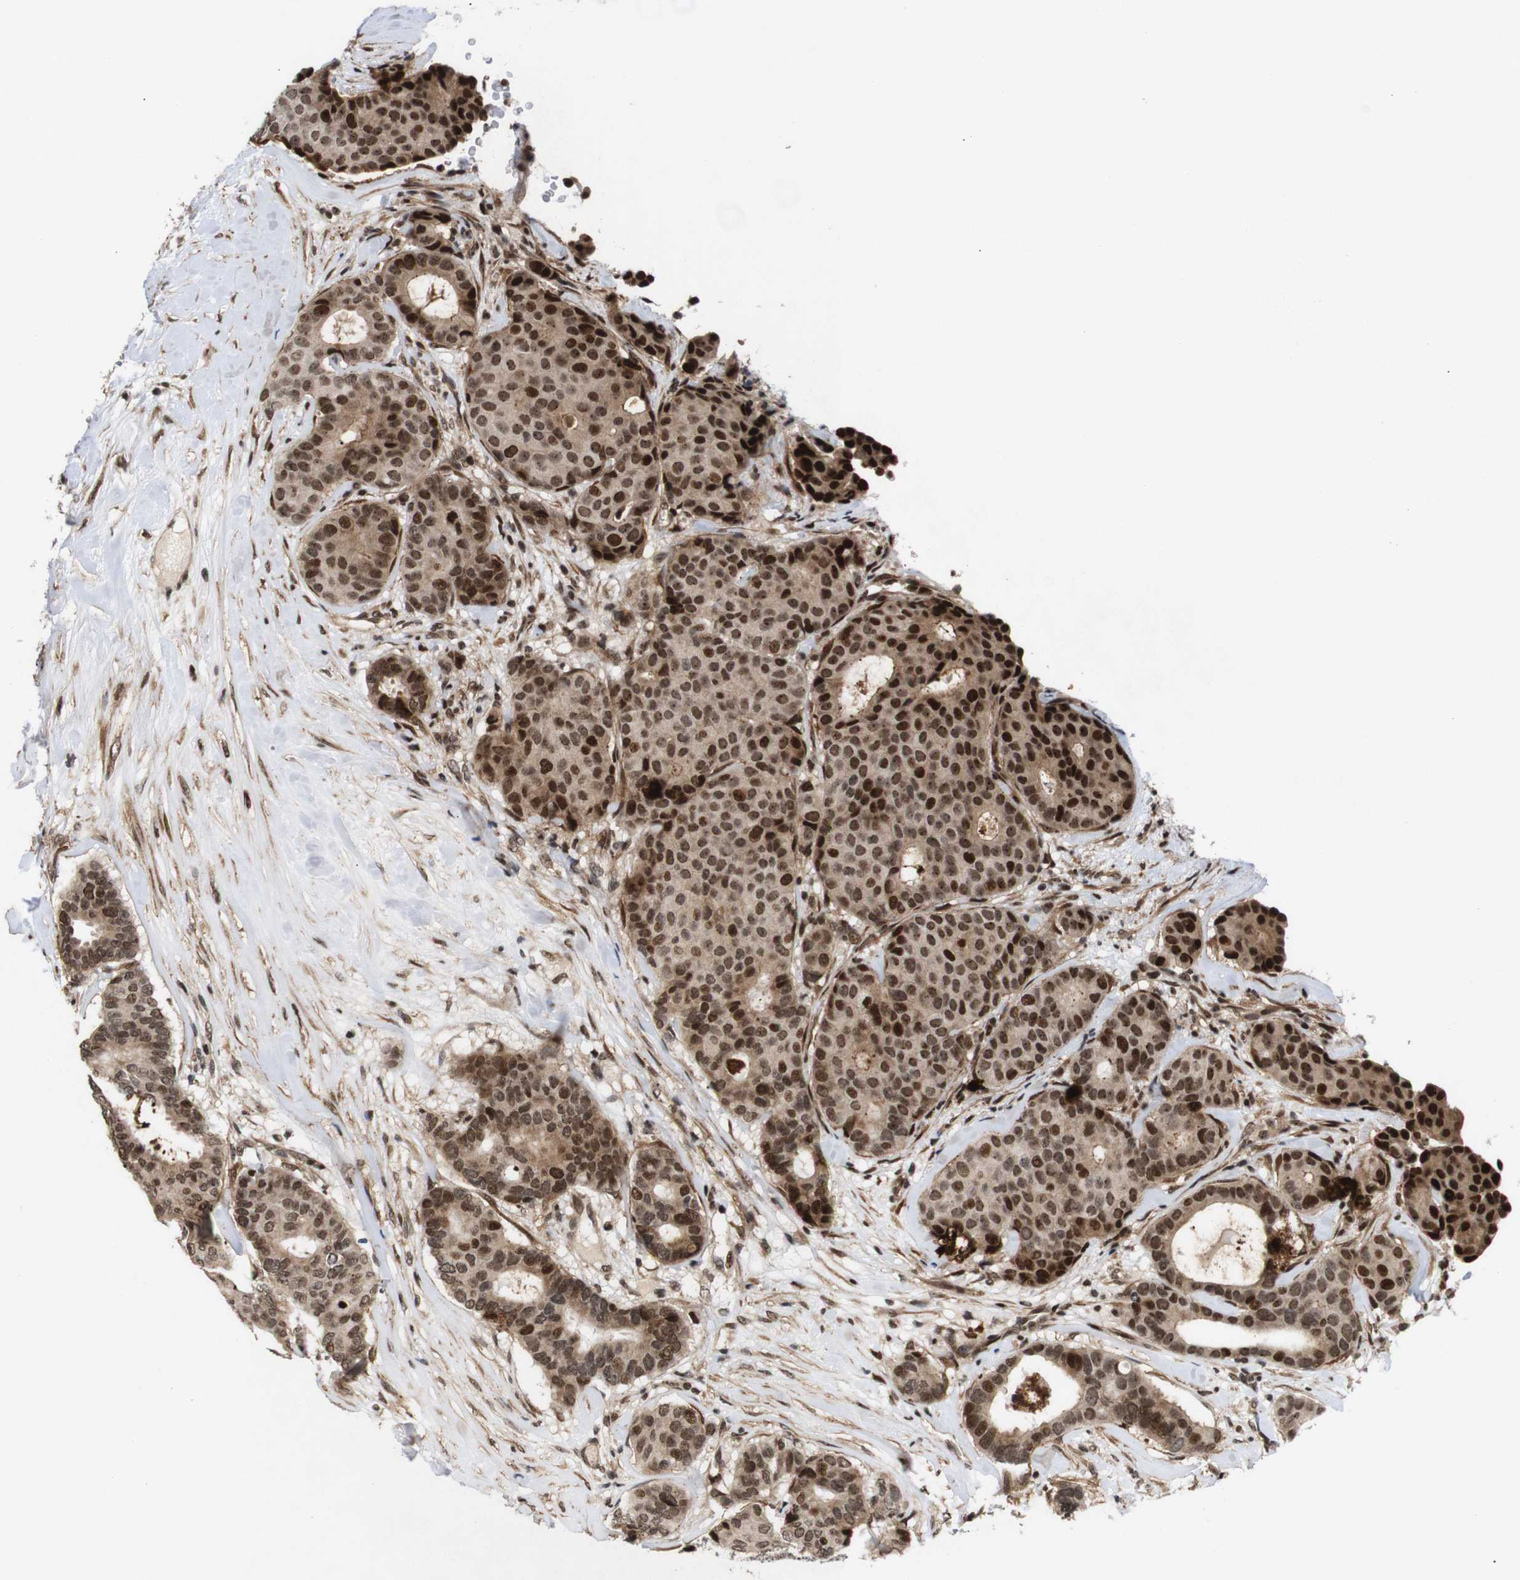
{"staining": {"intensity": "strong", "quantity": ">75%", "location": "nuclear"}, "tissue": "breast cancer", "cell_type": "Tumor cells", "image_type": "cancer", "snomed": [{"axis": "morphology", "description": "Duct carcinoma"}, {"axis": "topography", "description": "Breast"}], "caption": "Human breast cancer (invasive ductal carcinoma) stained for a protein (brown) exhibits strong nuclear positive positivity in approximately >75% of tumor cells.", "gene": "KIF23", "patient": {"sex": "female", "age": 75}}